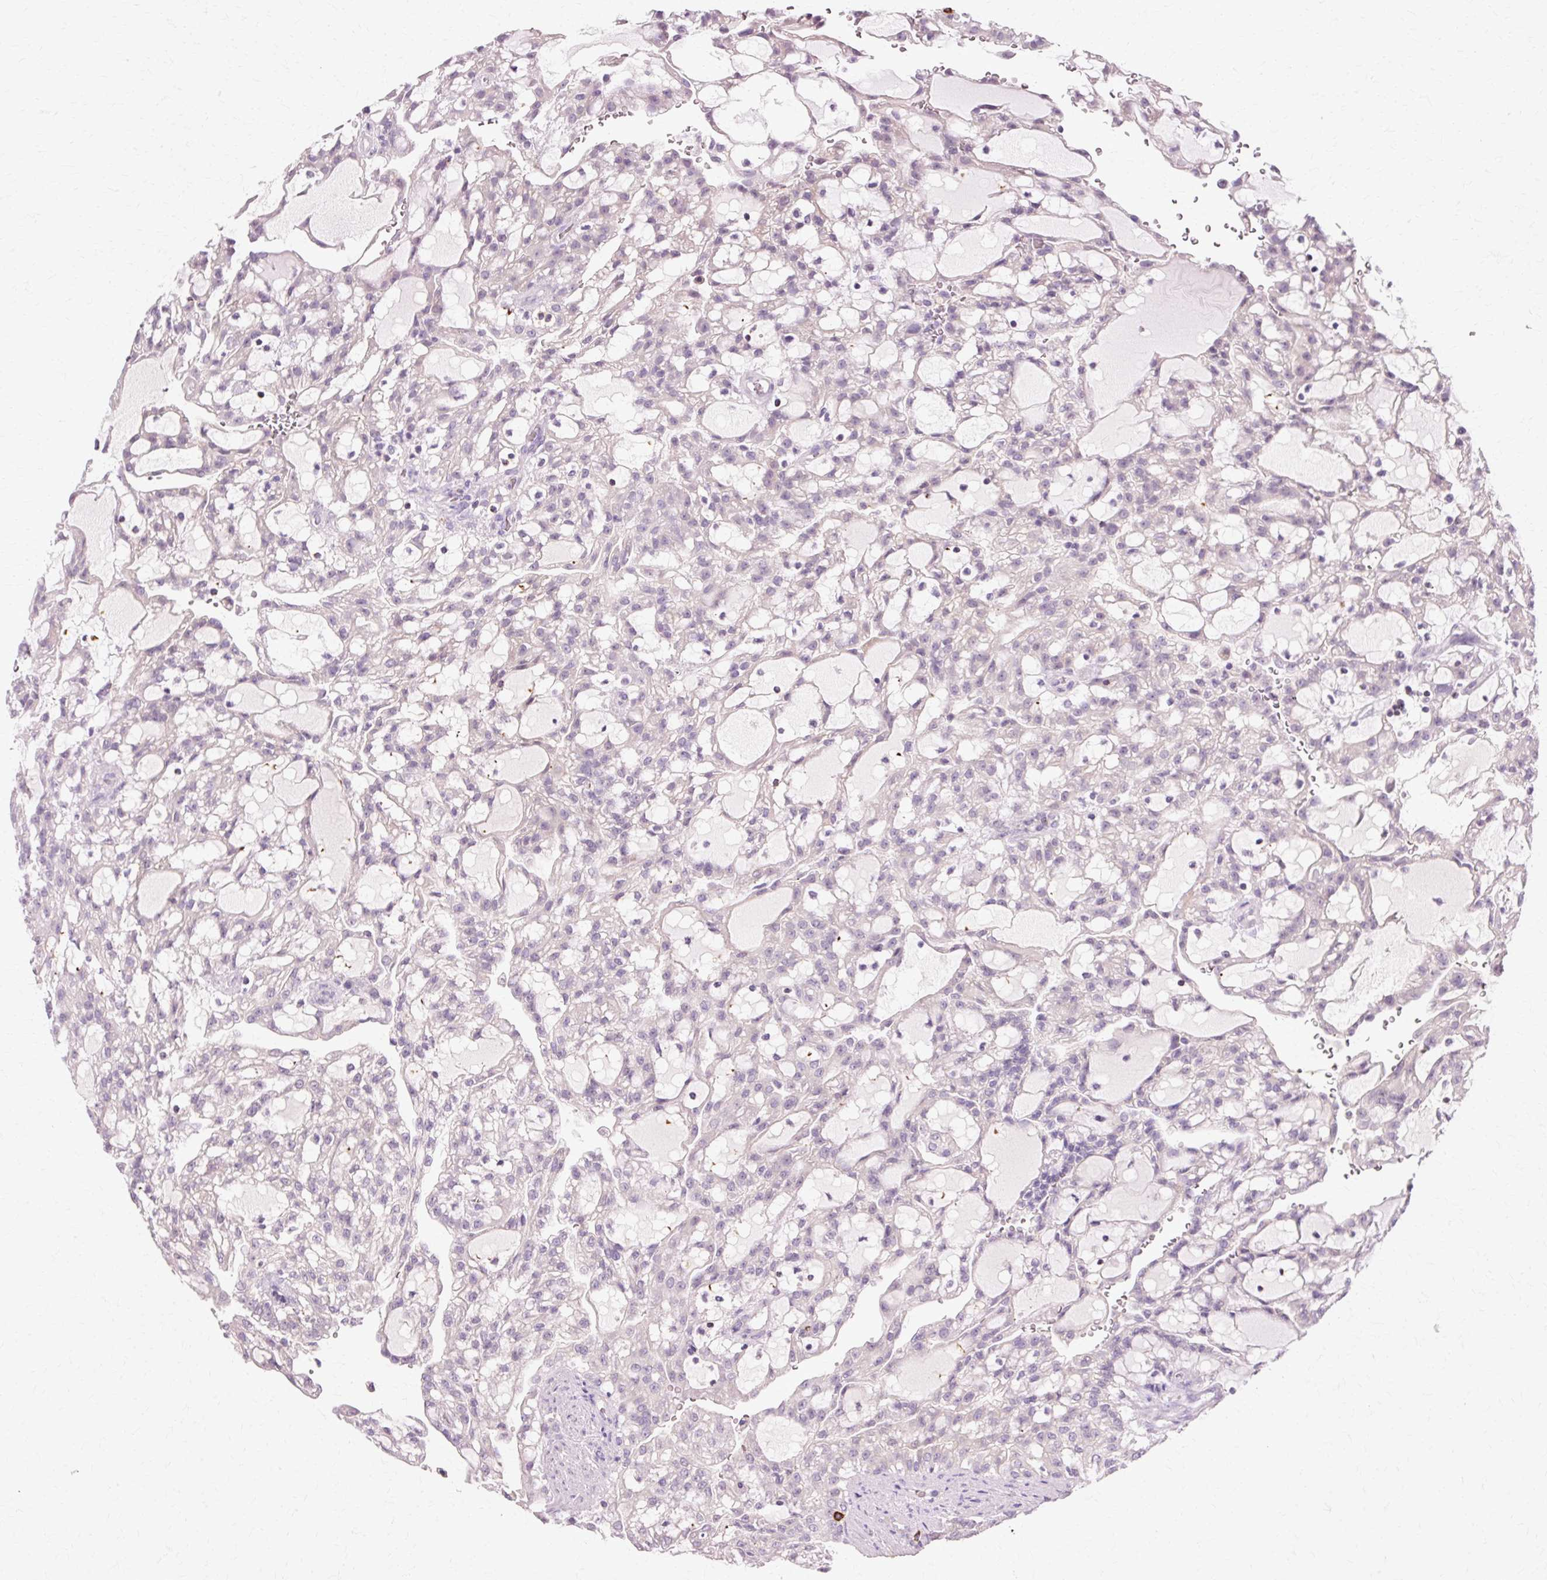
{"staining": {"intensity": "negative", "quantity": "none", "location": "none"}, "tissue": "renal cancer", "cell_type": "Tumor cells", "image_type": "cancer", "snomed": [{"axis": "morphology", "description": "Adenocarcinoma, NOS"}, {"axis": "topography", "description": "Kidney"}], "caption": "Tumor cells show no significant protein expression in adenocarcinoma (renal).", "gene": "VN1R2", "patient": {"sex": "male", "age": 63}}